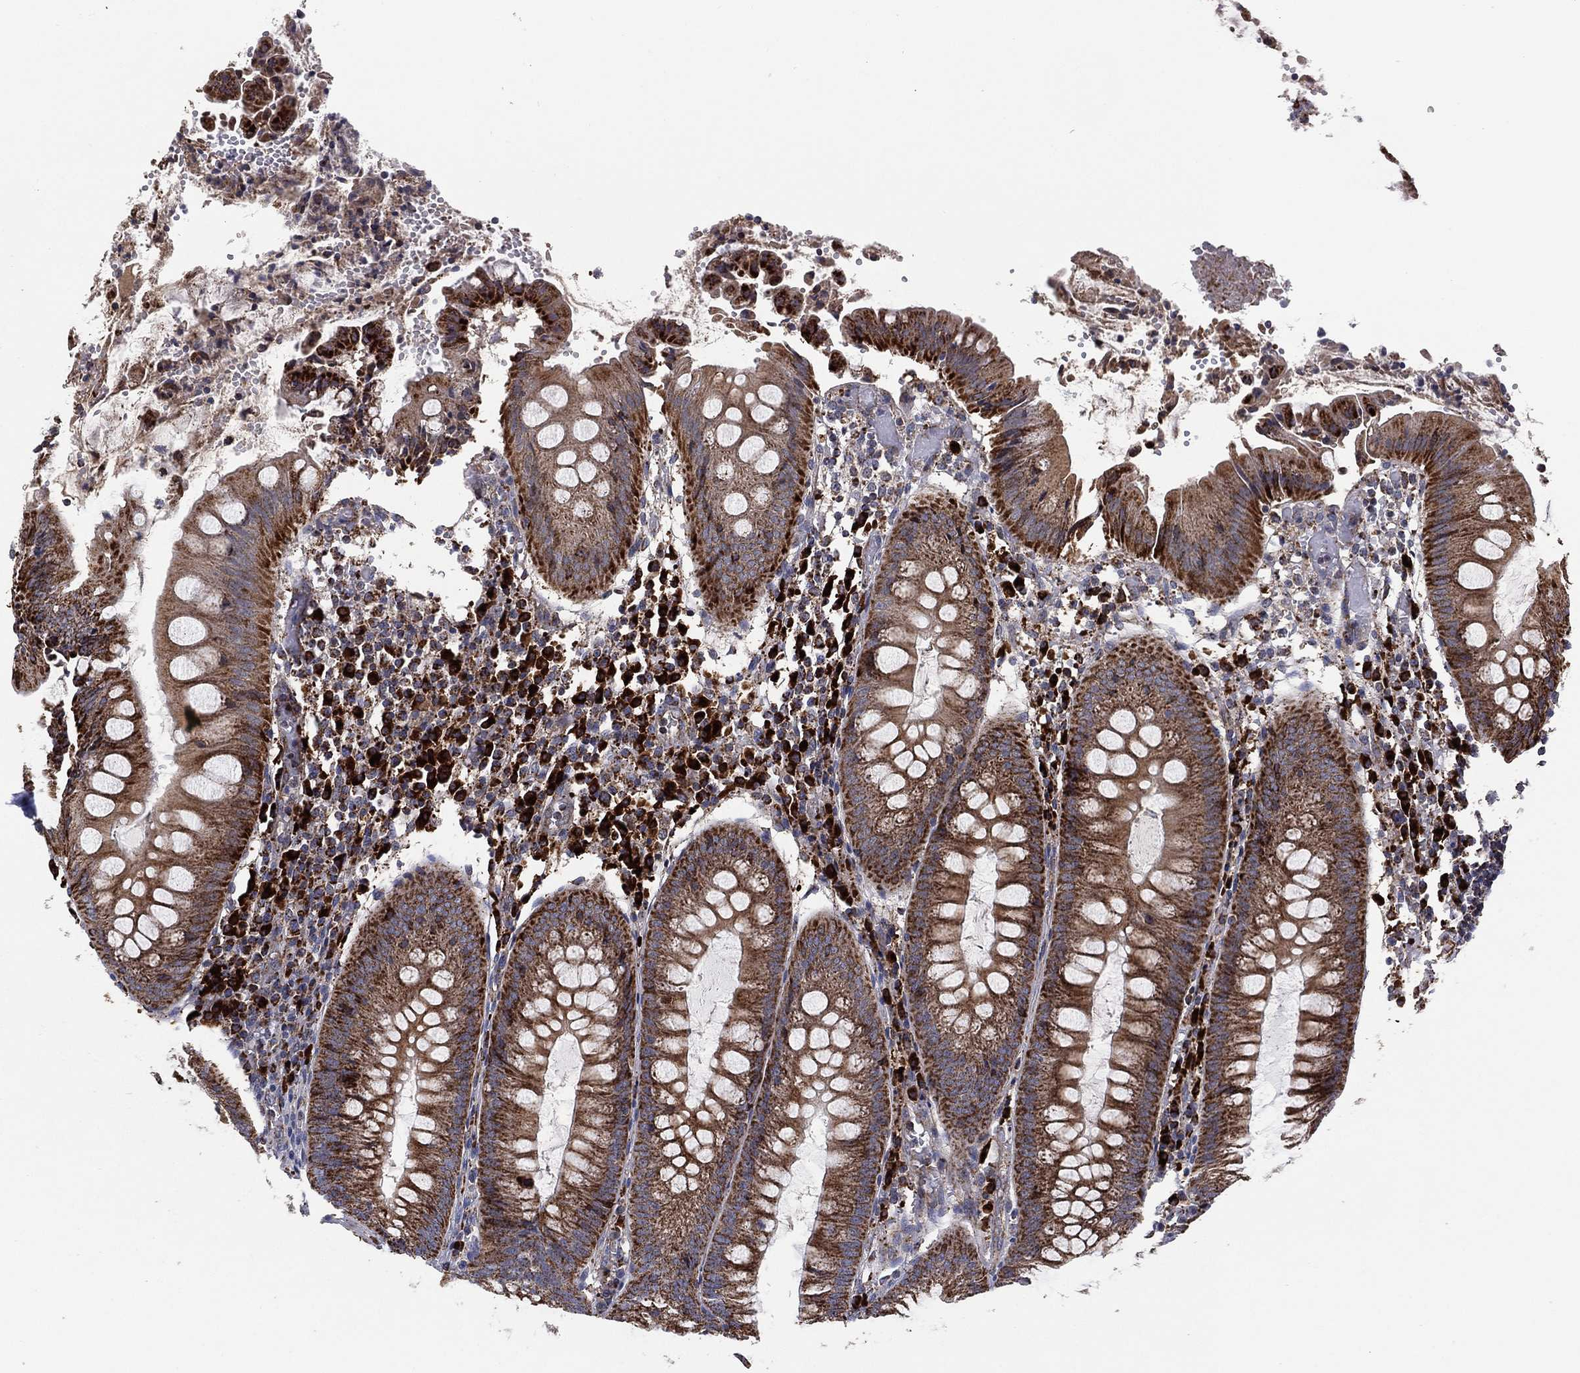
{"staining": {"intensity": "moderate", "quantity": ">75%", "location": "cytoplasmic/membranous"}, "tissue": "appendix", "cell_type": "Glandular cells", "image_type": "normal", "snomed": [{"axis": "morphology", "description": "Normal tissue, NOS"}, {"axis": "morphology", "description": "Inflammation, NOS"}, {"axis": "topography", "description": "Appendix"}], "caption": "The photomicrograph demonstrates immunohistochemical staining of normal appendix. There is moderate cytoplasmic/membranous expression is present in about >75% of glandular cells. (Brightfield microscopy of DAB IHC at high magnification).", "gene": "PPP2R5A", "patient": {"sex": "male", "age": 16}}